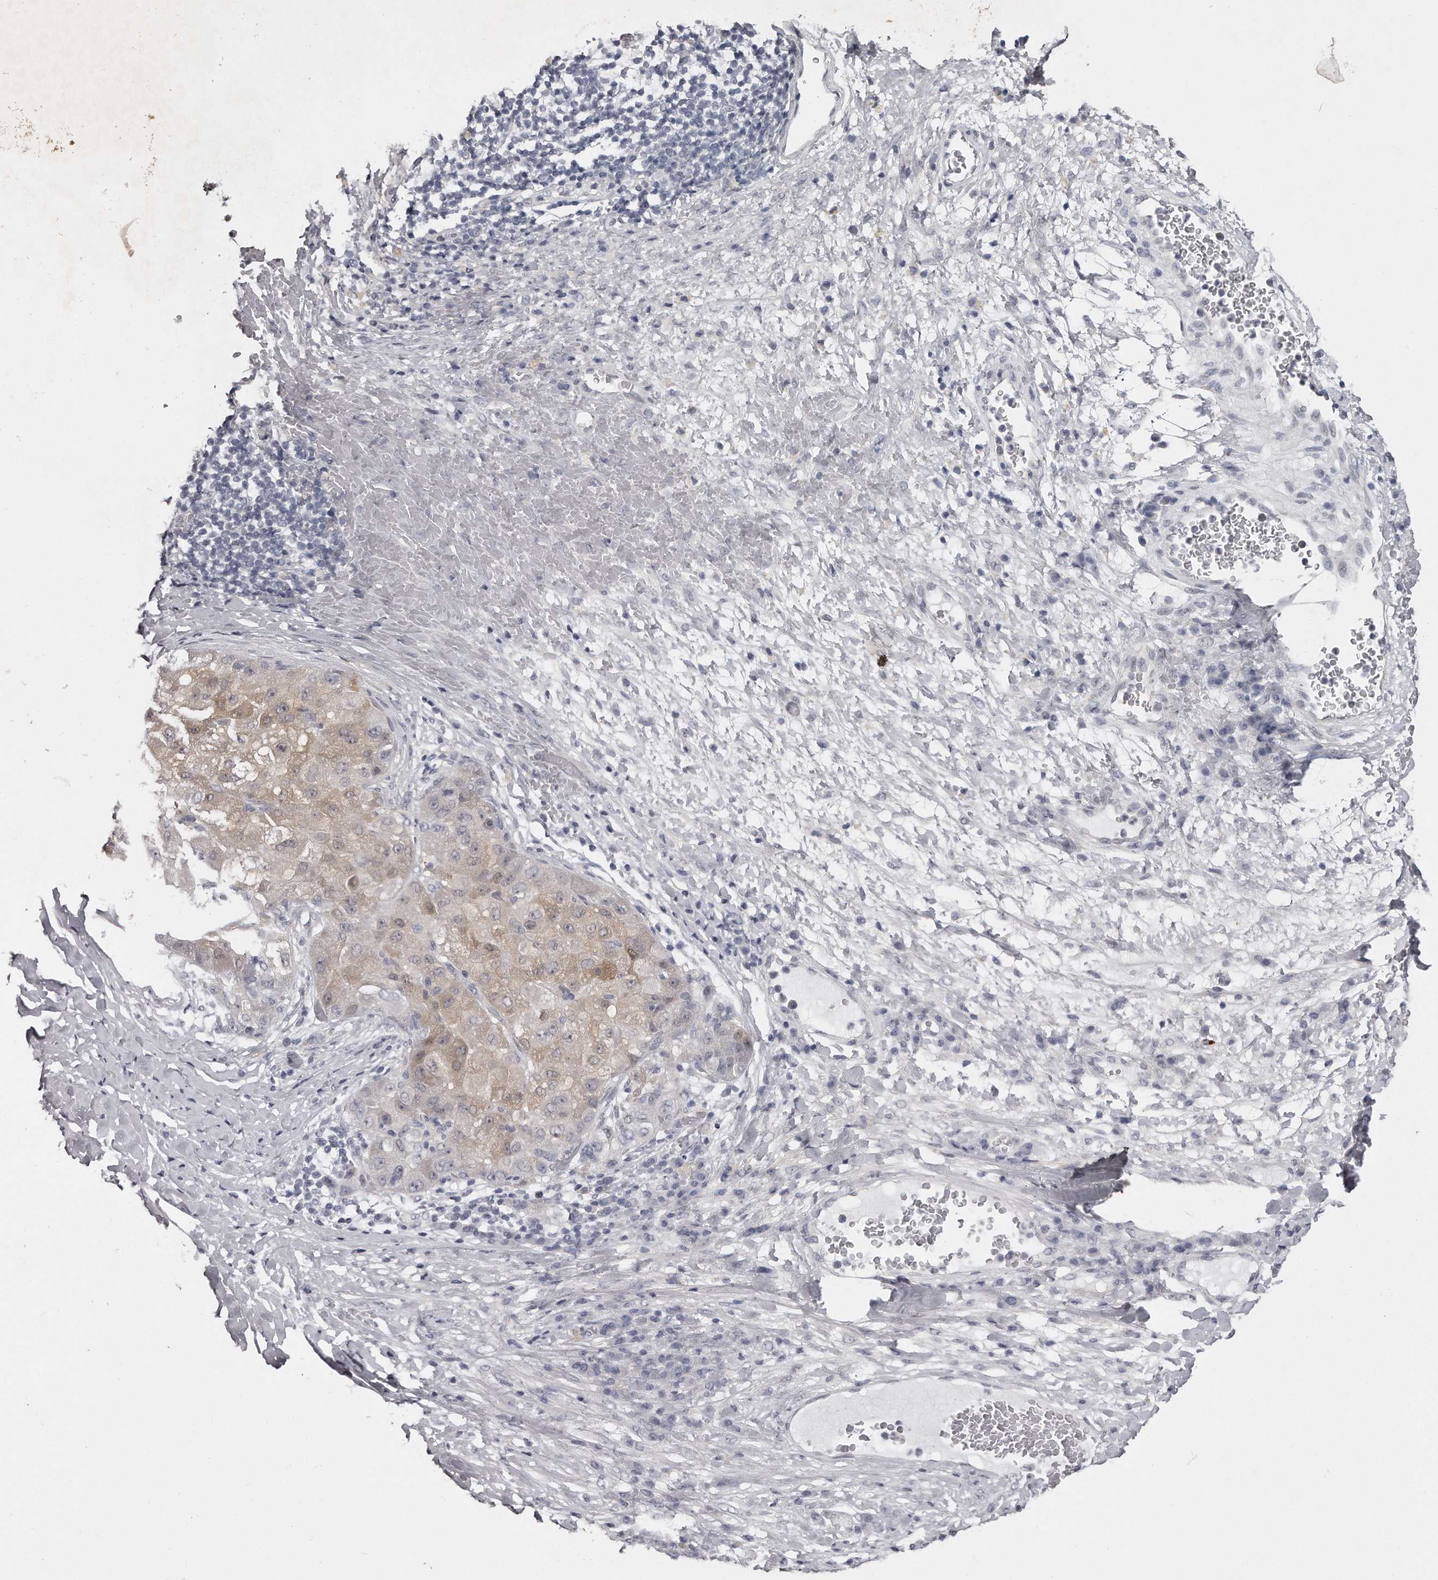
{"staining": {"intensity": "weak", "quantity": "25%-75%", "location": "cytoplasmic/membranous"}, "tissue": "liver cancer", "cell_type": "Tumor cells", "image_type": "cancer", "snomed": [{"axis": "morphology", "description": "Carcinoma, Hepatocellular, NOS"}, {"axis": "topography", "description": "Liver"}], "caption": "Protein positivity by immunohistochemistry exhibits weak cytoplasmic/membranous positivity in about 25%-75% of tumor cells in hepatocellular carcinoma (liver).", "gene": "GGCT", "patient": {"sex": "male", "age": 80}}